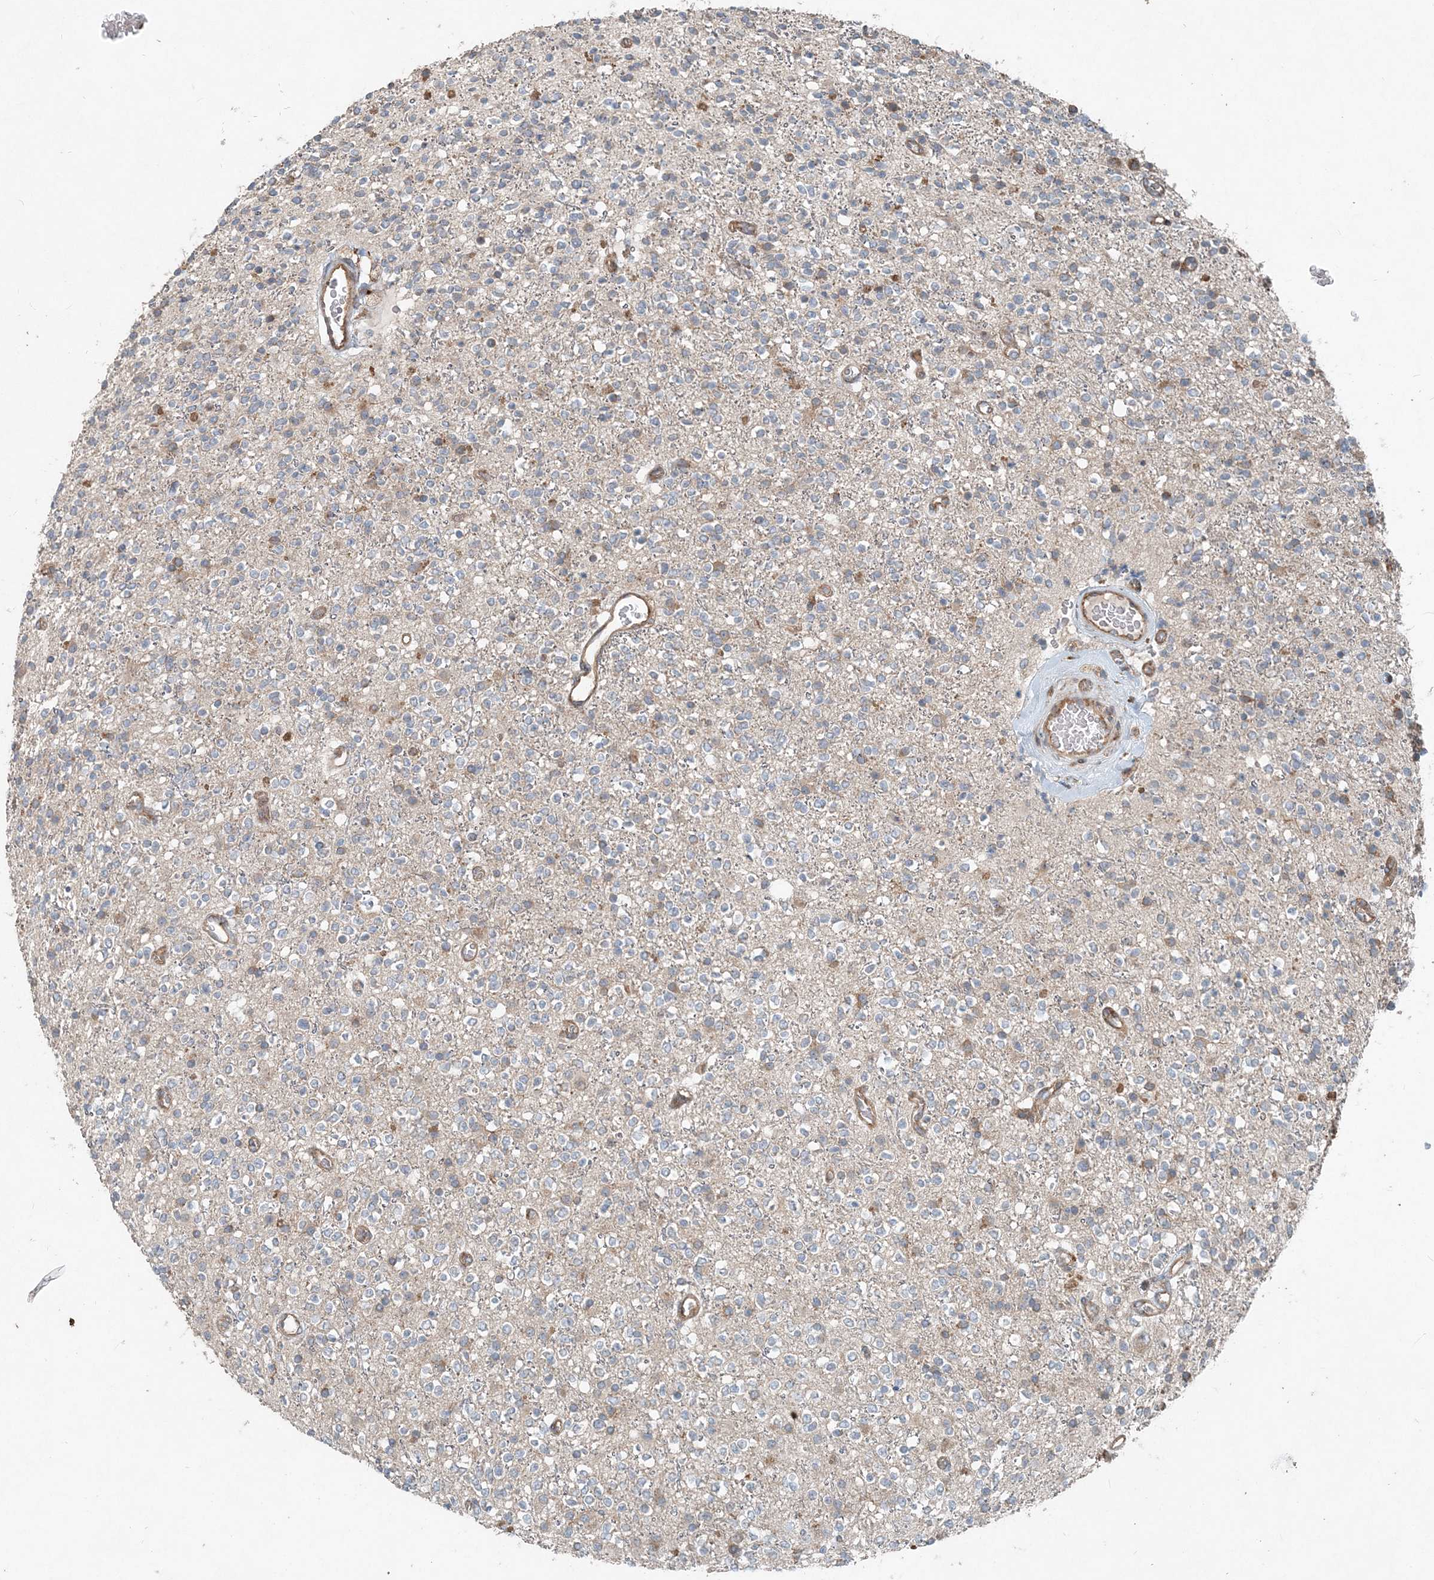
{"staining": {"intensity": "moderate", "quantity": "<25%", "location": "cytoplasmic/membranous"}, "tissue": "glioma", "cell_type": "Tumor cells", "image_type": "cancer", "snomed": [{"axis": "morphology", "description": "Glioma, malignant, High grade"}, {"axis": "topography", "description": "Brain"}], "caption": "Immunohistochemistry image of neoplastic tissue: human glioma stained using immunohistochemistry displays low levels of moderate protein expression localized specifically in the cytoplasmic/membranous of tumor cells, appearing as a cytoplasmic/membranous brown color.", "gene": "INTU", "patient": {"sex": "male", "age": 34}}